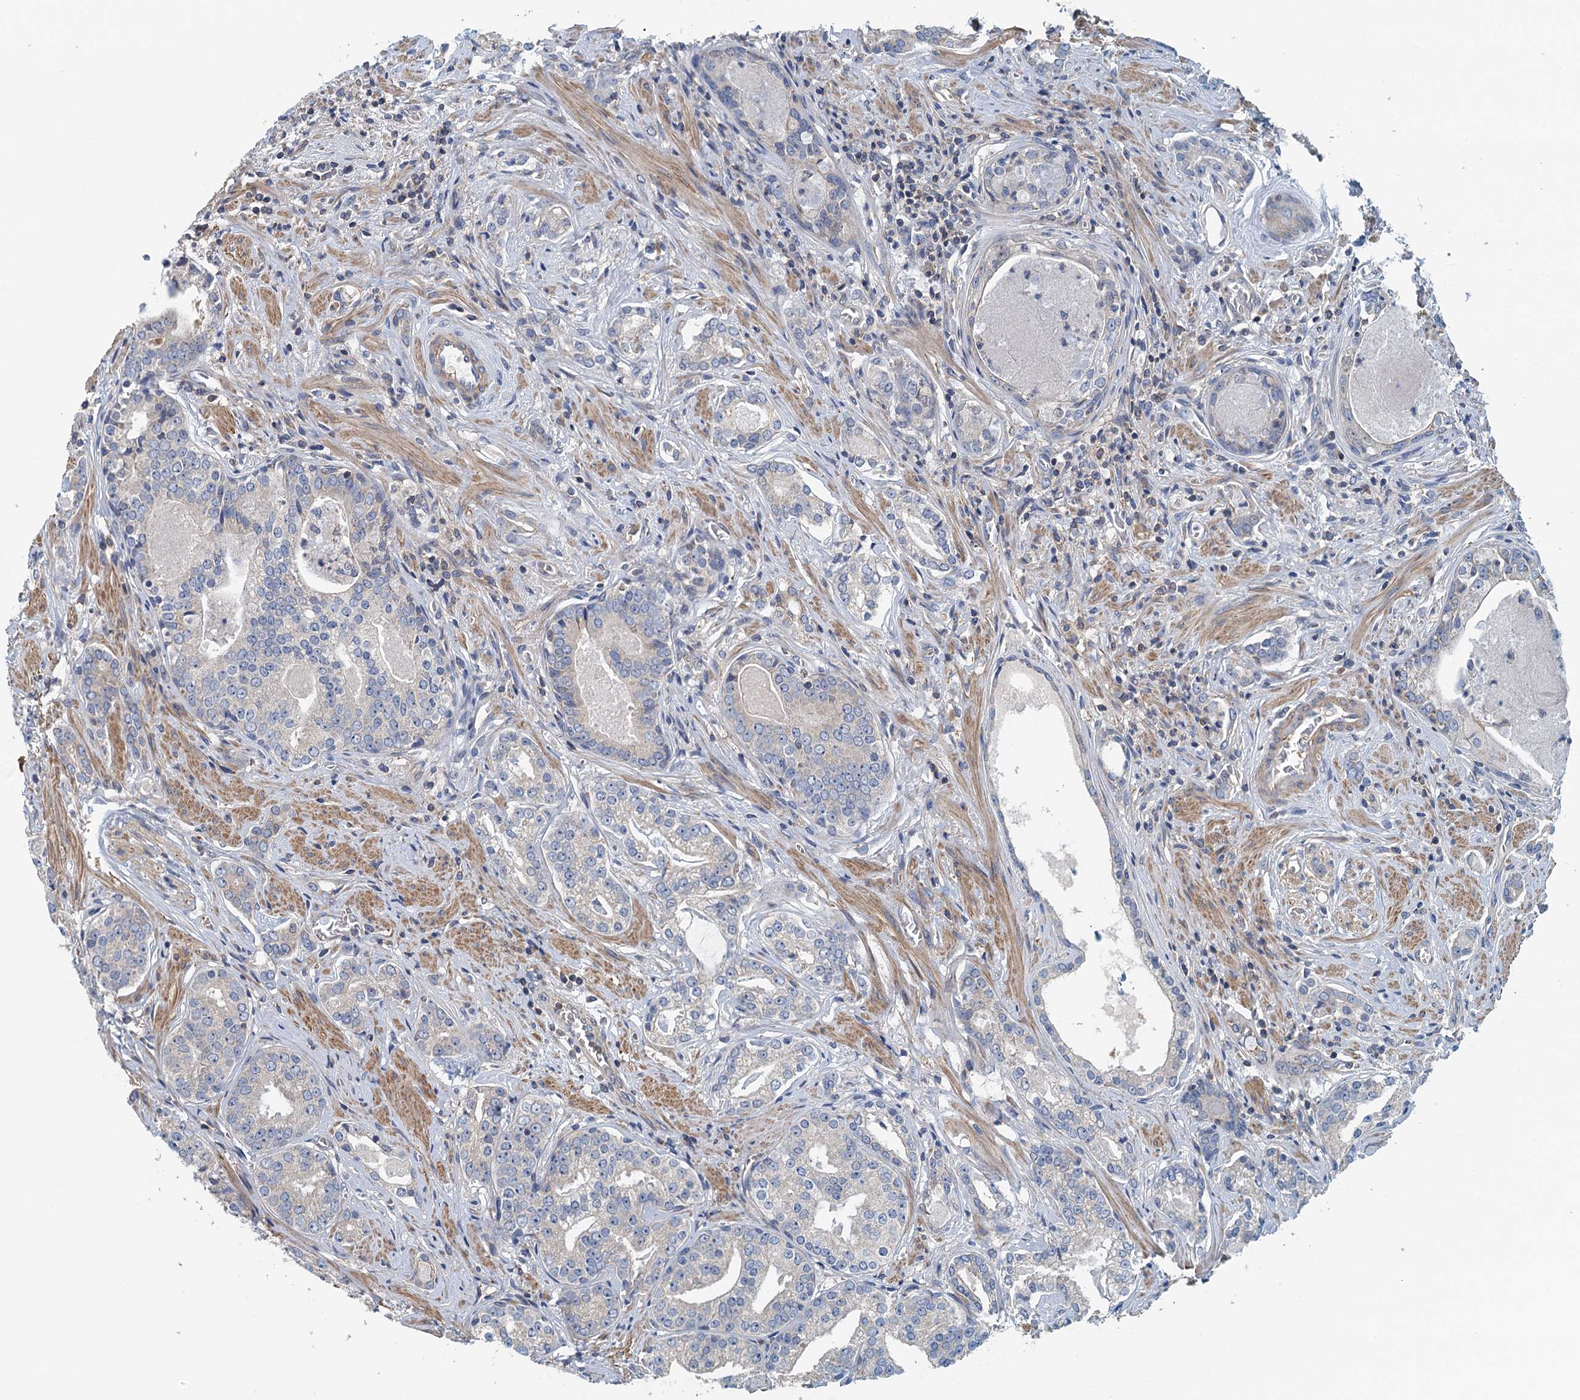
{"staining": {"intensity": "negative", "quantity": "none", "location": "none"}, "tissue": "prostate cancer", "cell_type": "Tumor cells", "image_type": "cancer", "snomed": [{"axis": "morphology", "description": "Adenocarcinoma, High grade"}, {"axis": "topography", "description": "Prostate"}], "caption": "DAB immunohistochemical staining of prostate high-grade adenocarcinoma exhibits no significant staining in tumor cells.", "gene": "PPP1R14D", "patient": {"sex": "male", "age": 58}}